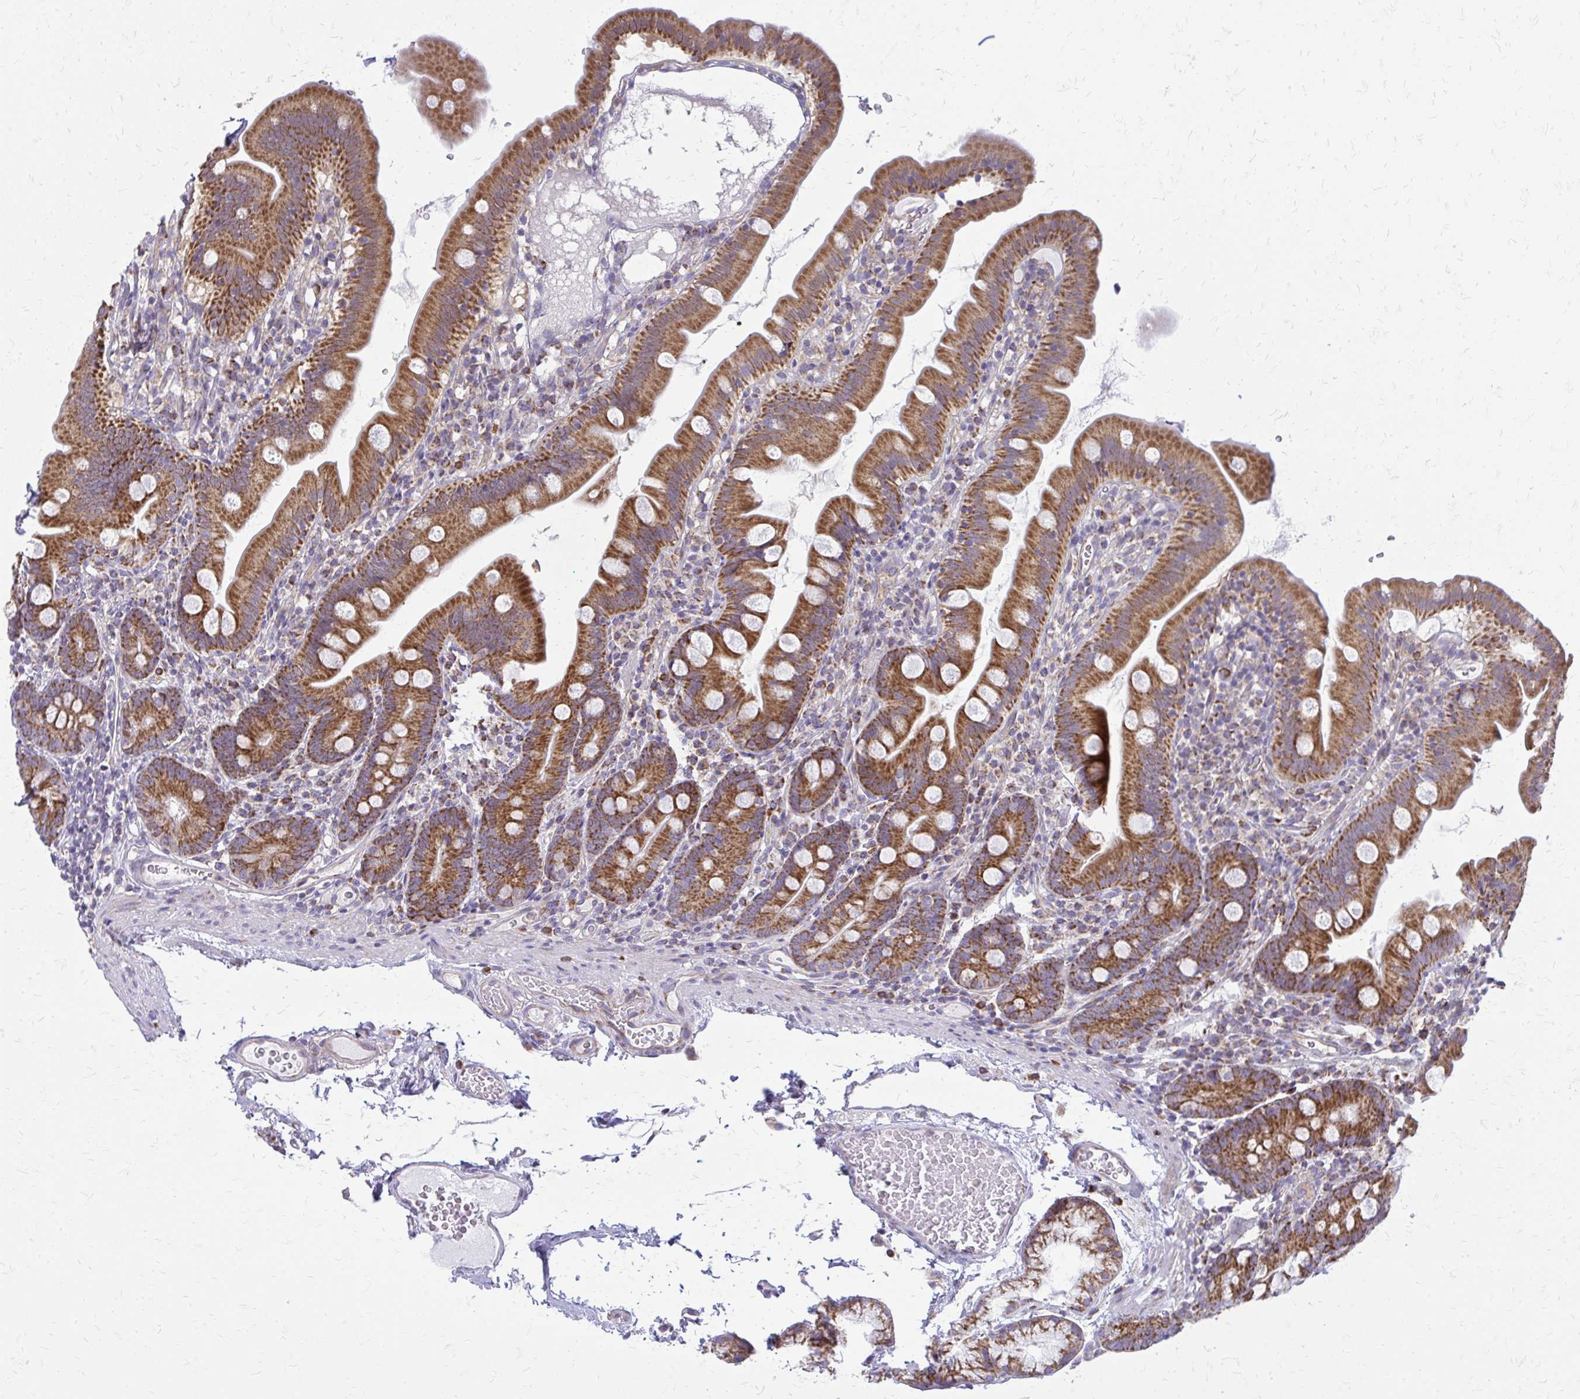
{"staining": {"intensity": "strong", "quantity": ">75%", "location": "cytoplasmic/membranous"}, "tissue": "duodenum", "cell_type": "Glandular cells", "image_type": "normal", "snomed": [{"axis": "morphology", "description": "Normal tissue, NOS"}, {"axis": "topography", "description": "Duodenum"}], "caption": "An IHC photomicrograph of benign tissue is shown. Protein staining in brown shows strong cytoplasmic/membranous positivity in duodenum within glandular cells.", "gene": "IFIT1", "patient": {"sex": "female", "age": 67}}